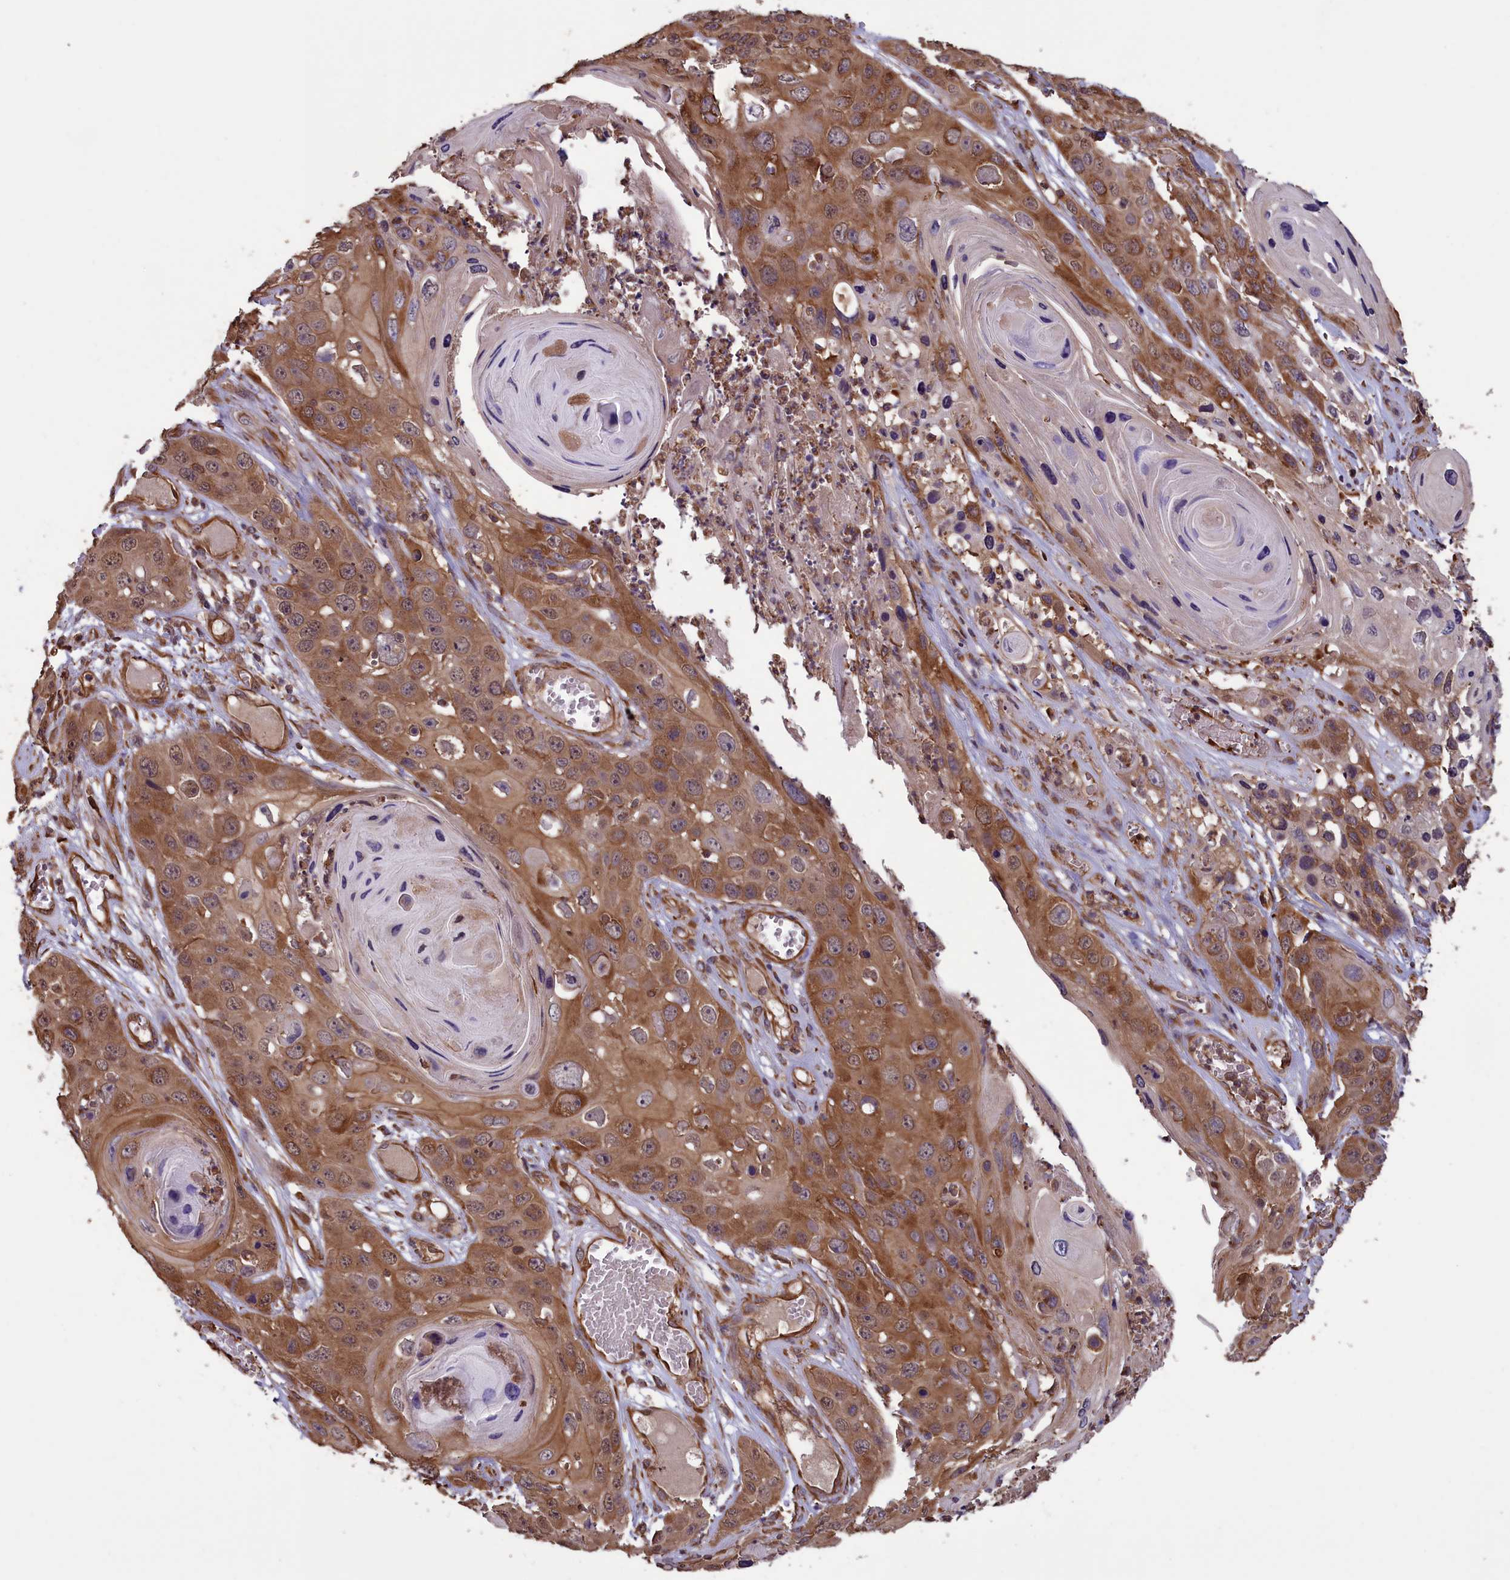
{"staining": {"intensity": "moderate", "quantity": ">75%", "location": "cytoplasmic/membranous"}, "tissue": "skin cancer", "cell_type": "Tumor cells", "image_type": "cancer", "snomed": [{"axis": "morphology", "description": "Squamous cell carcinoma, NOS"}, {"axis": "topography", "description": "Skin"}], "caption": "Approximately >75% of tumor cells in human skin cancer reveal moderate cytoplasmic/membranous protein expression as visualized by brown immunohistochemical staining.", "gene": "DAPK3", "patient": {"sex": "male", "age": 55}}